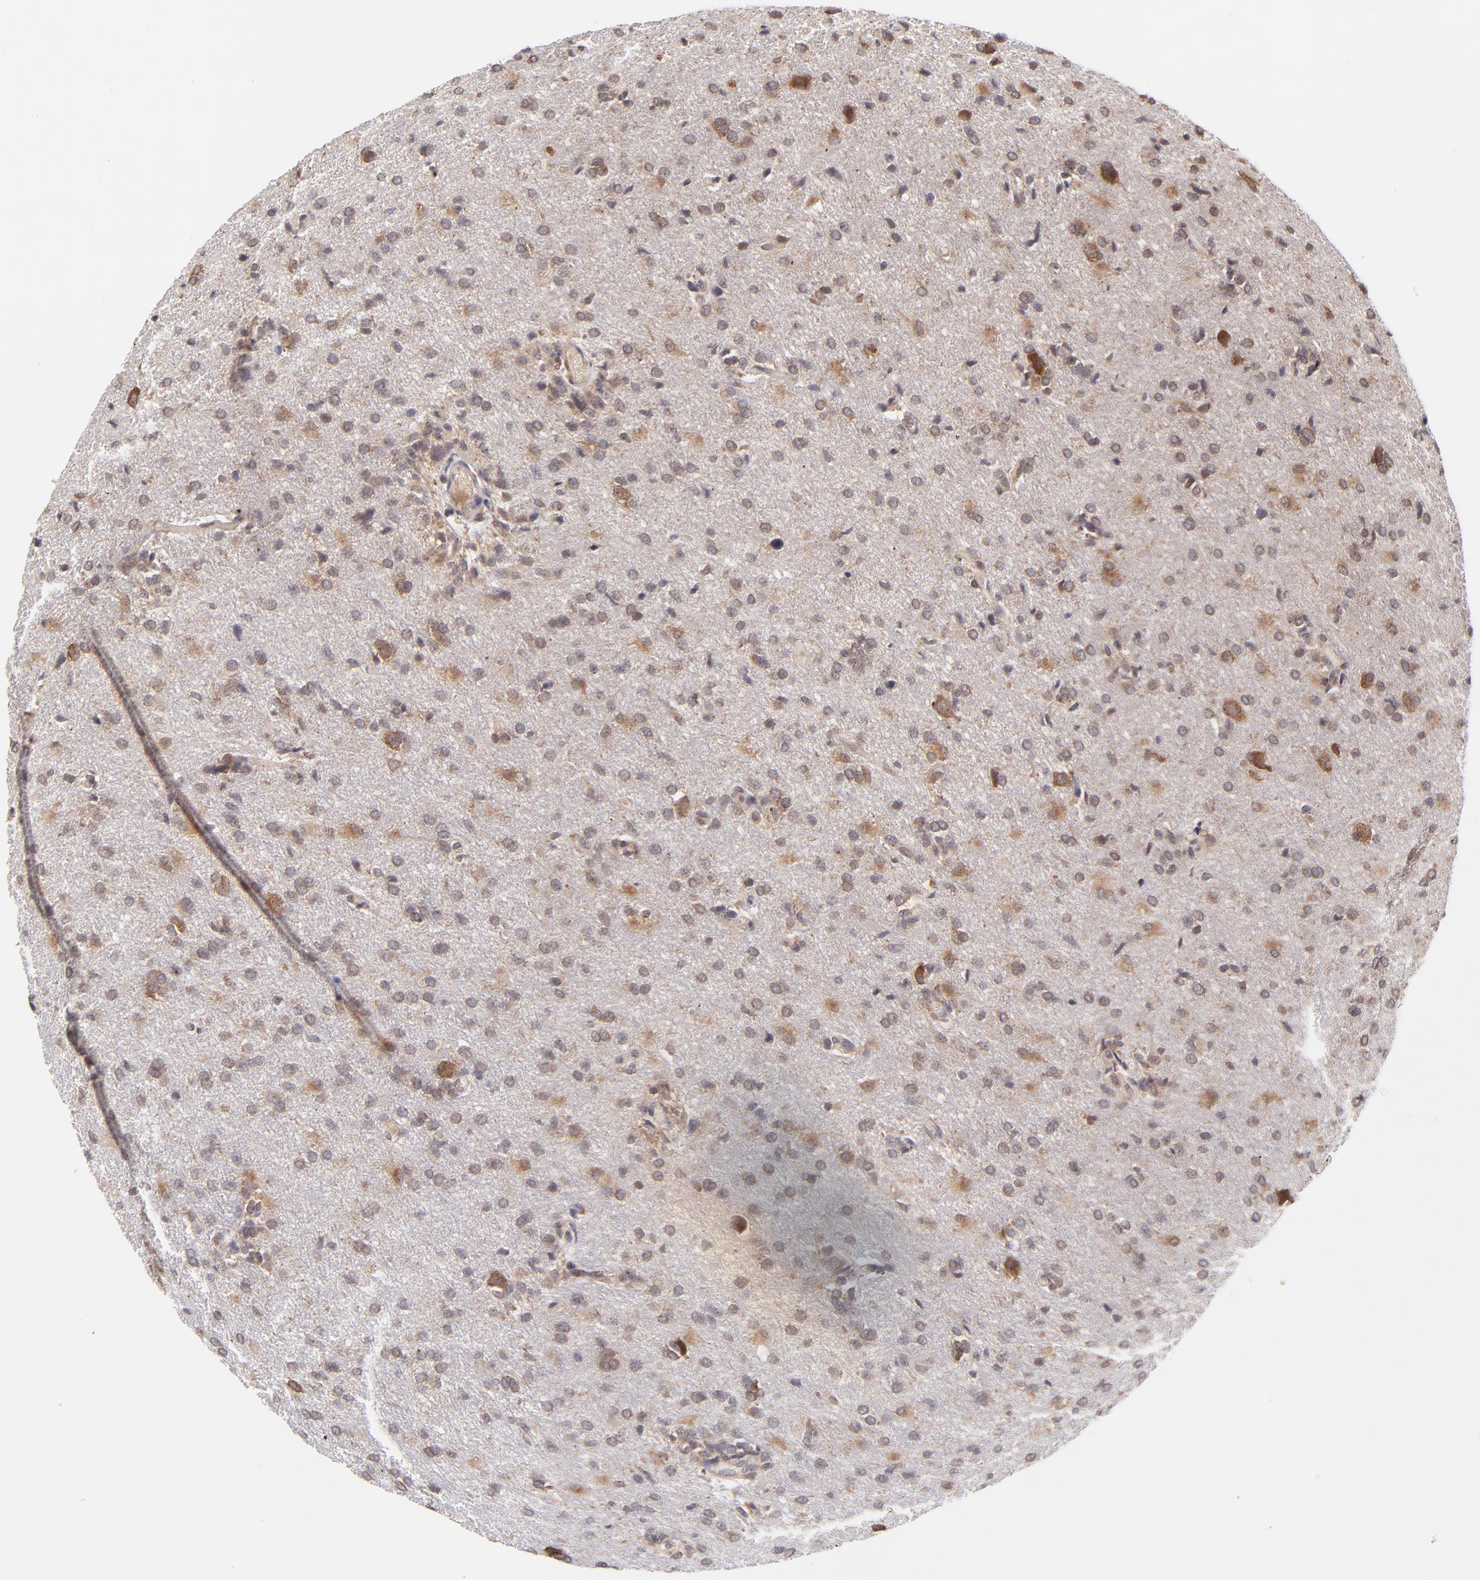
{"staining": {"intensity": "strong", "quantity": "25%-75%", "location": "cytoplasmic/membranous"}, "tissue": "glioma", "cell_type": "Tumor cells", "image_type": "cancer", "snomed": [{"axis": "morphology", "description": "Glioma, malignant, High grade"}, {"axis": "topography", "description": "Brain"}], "caption": "Tumor cells reveal high levels of strong cytoplasmic/membranous expression in about 25%-75% of cells in human glioma.", "gene": "TNRC6B", "patient": {"sex": "male", "age": 68}}